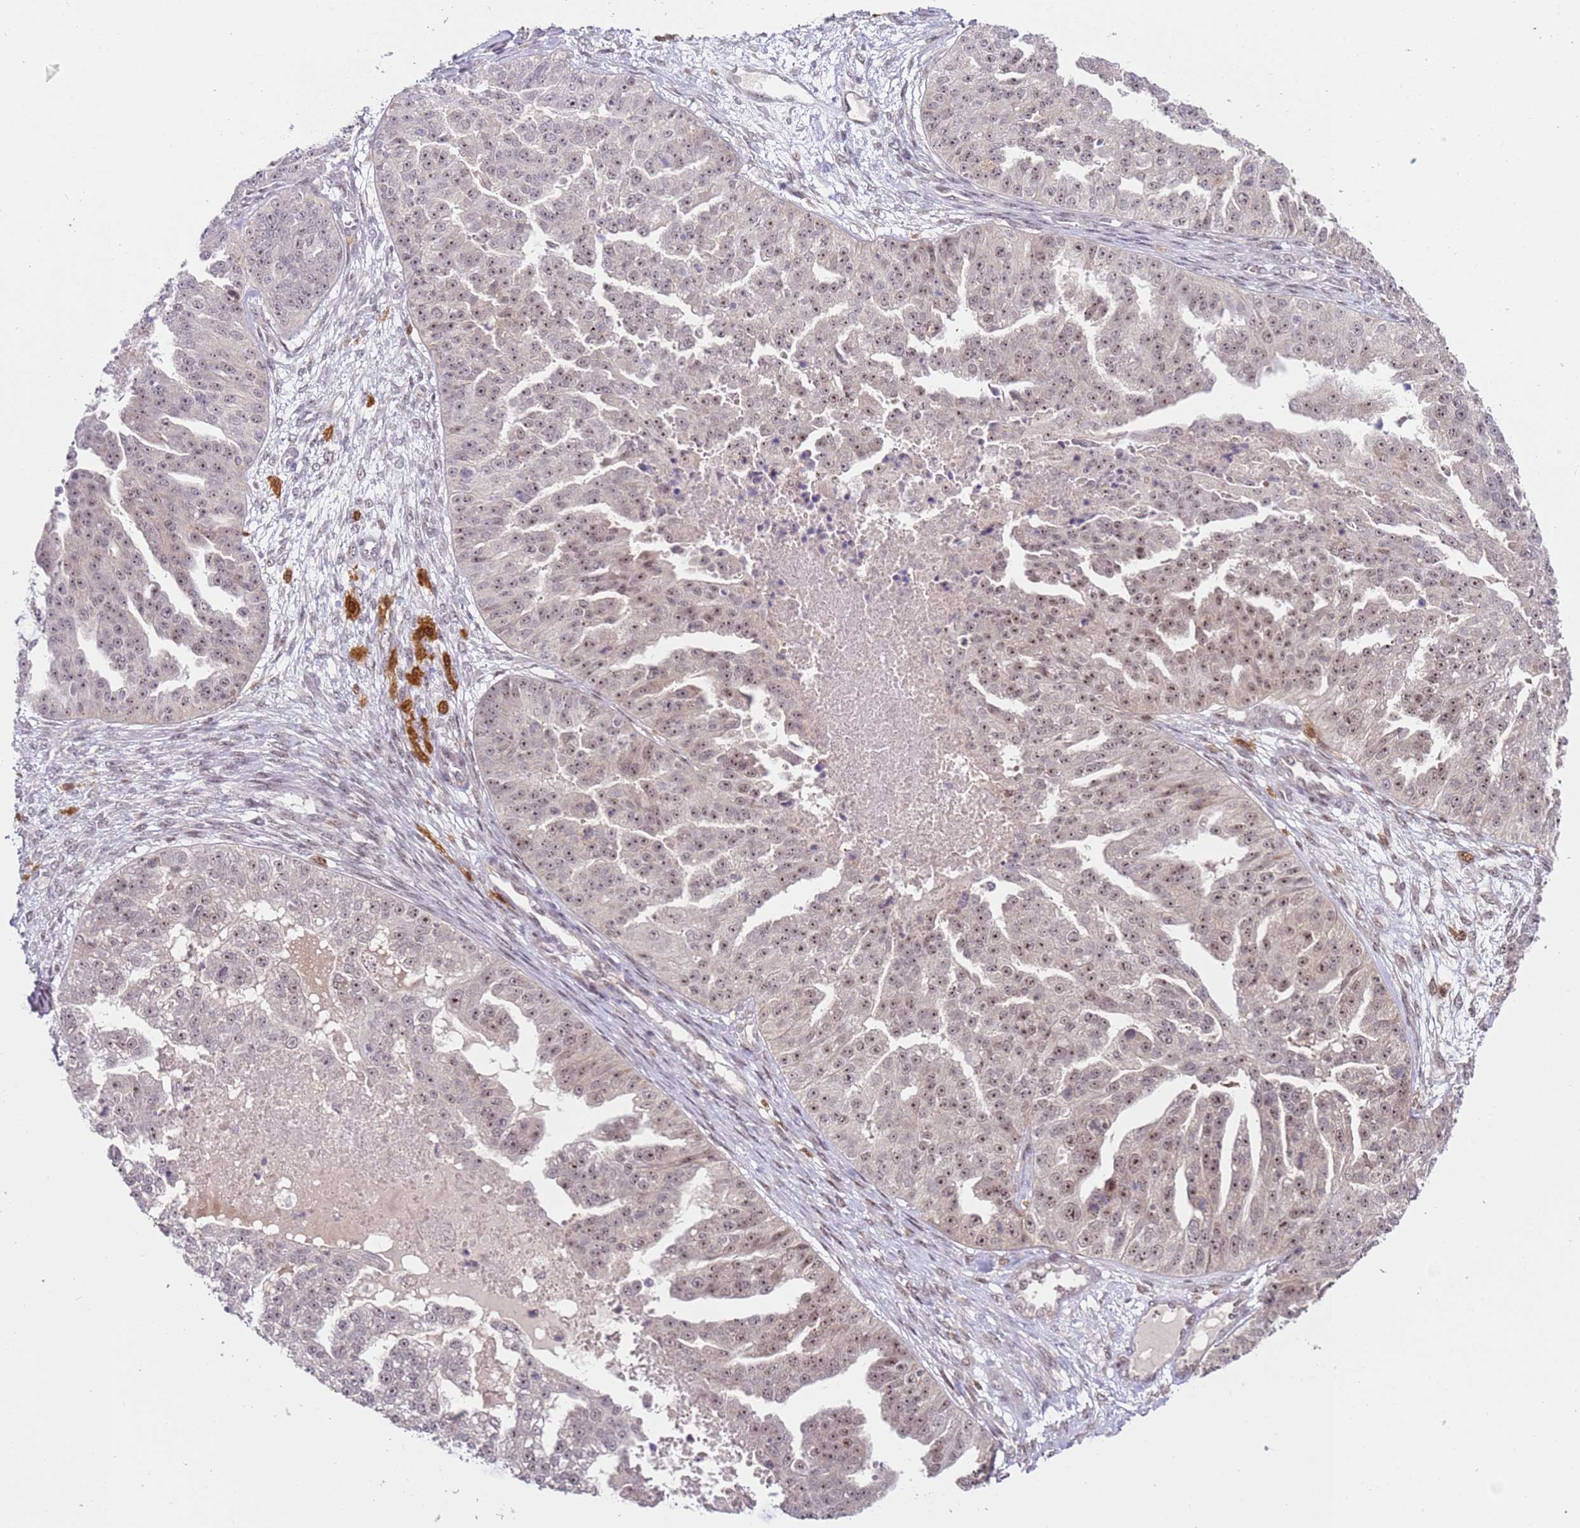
{"staining": {"intensity": "weak", "quantity": "25%-75%", "location": "nuclear"}, "tissue": "ovarian cancer", "cell_type": "Tumor cells", "image_type": "cancer", "snomed": [{"axis": "morphology", "description": "Cystadenocarcinoma, serous, NOS"}, {"axis": "topography", "description": "Ovary"}], "caption": "IHC photomicrograph of neoplastic tissue: ovarian cancer stained using immunohistochemistry (IHC) displays low levels of weak protein expression localized specifically in the nuclear of tumor cells, appearing as a nuclear brown color.", "gene": "LGALSL", "patient": {"sex": "female", "age": 58}}